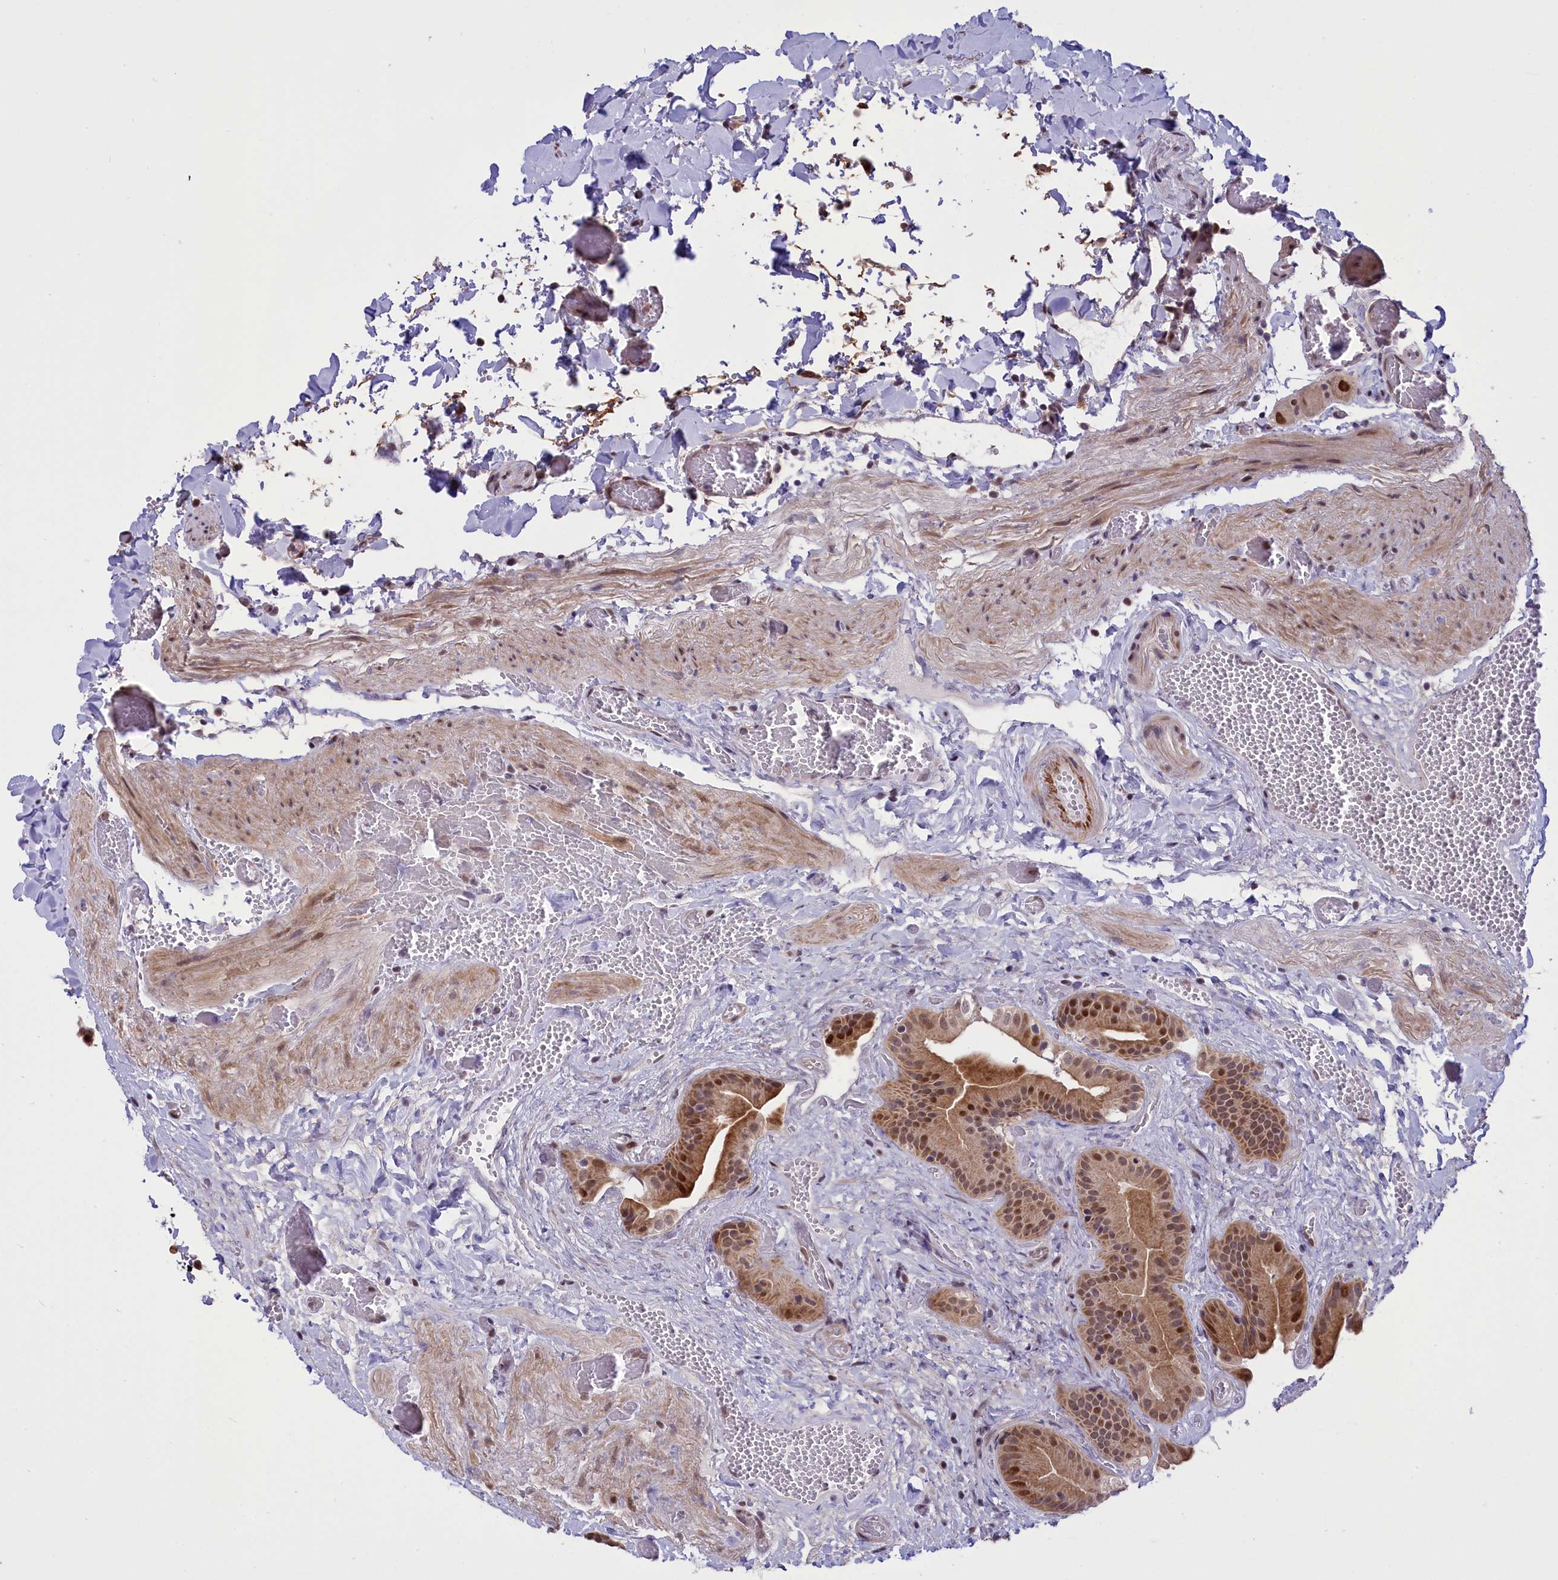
{"staining": {"intensity": "moderate", "quantity": ">75%", "location": "cytoplasmic/membranous,nuclear"}, "tissue": "gallbladder", "cell_type": "Glandular cells", "image_type": "normal", "snomed": [{"axis": "morphology", "description": "Normal tissue, NOS"}, {"axis": "topography", "description": "Gallbladder"}], "caption": "DAB (3,3'-diaminobenzidine) immunohistochemical staining of benign human gallbladder displays moderate cytoplasmic/membranous,nuclear protein staining in approximately >75% of glandular cells. (IHC, brightfield microscopy, high magnification).", "gene": "RELB", "patient": {"sex": "female", "age": 64}}